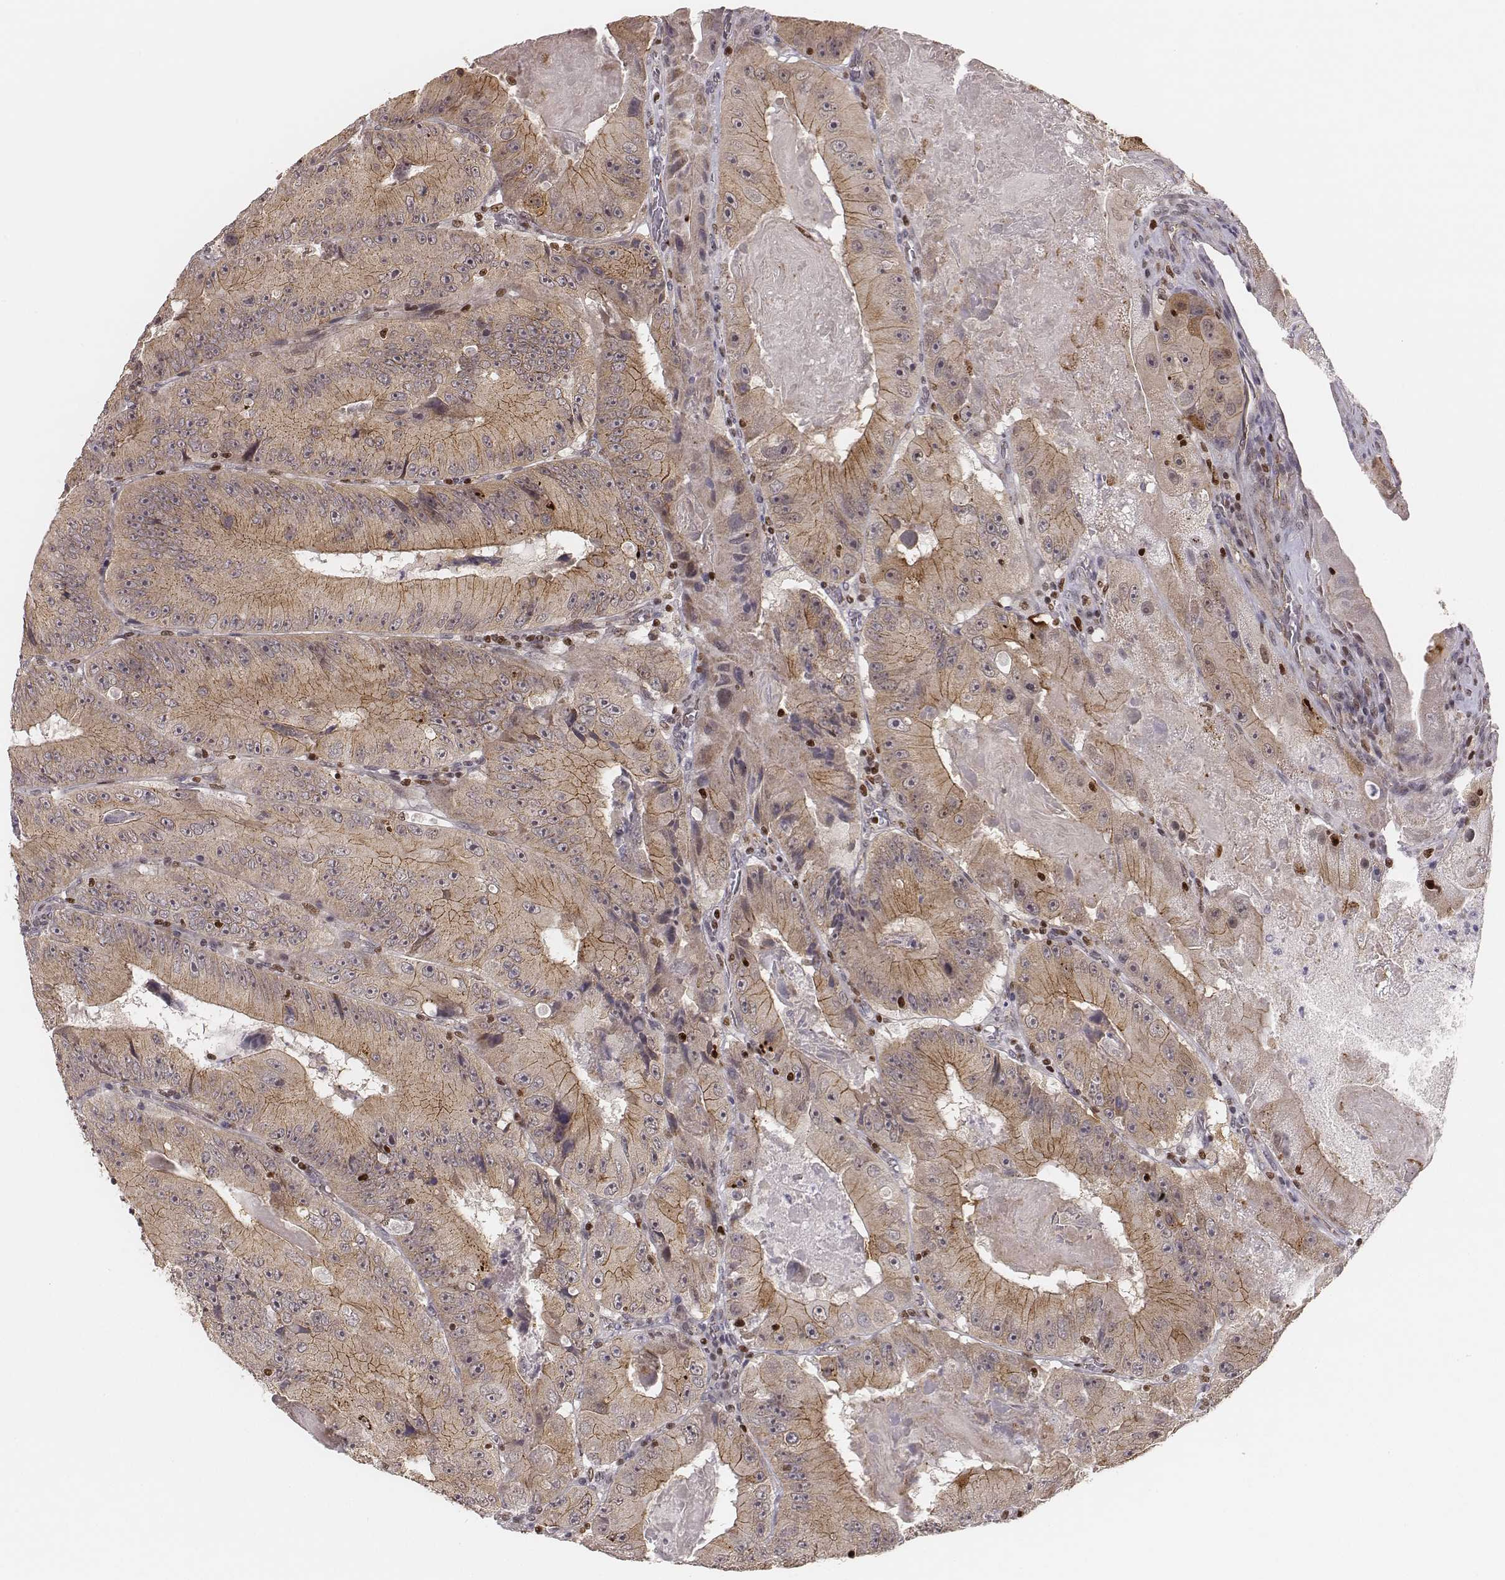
{"staining": {"intensity": "moderate", "quantity": "25%-75%", "location": "cytoplasmic/membranous"}, "tissue": "colorectal cancer", "cell_type": "Tumor cells", "image_type": "cancer", "snomed": [{"axis": "morphology", "description": "Adenocarcinoma, NOS"}, {"axis": "topography", "description": "Colon"}], "caption": "Colorectal adenocarcinoma was stained to show a protein in brown. There is medium levels of moderate cytoplasmic/membranous staining in about 25%-75% of tumor cells.", "gene": "WDR59", "patient": {"sex": "female", "age": 86}}